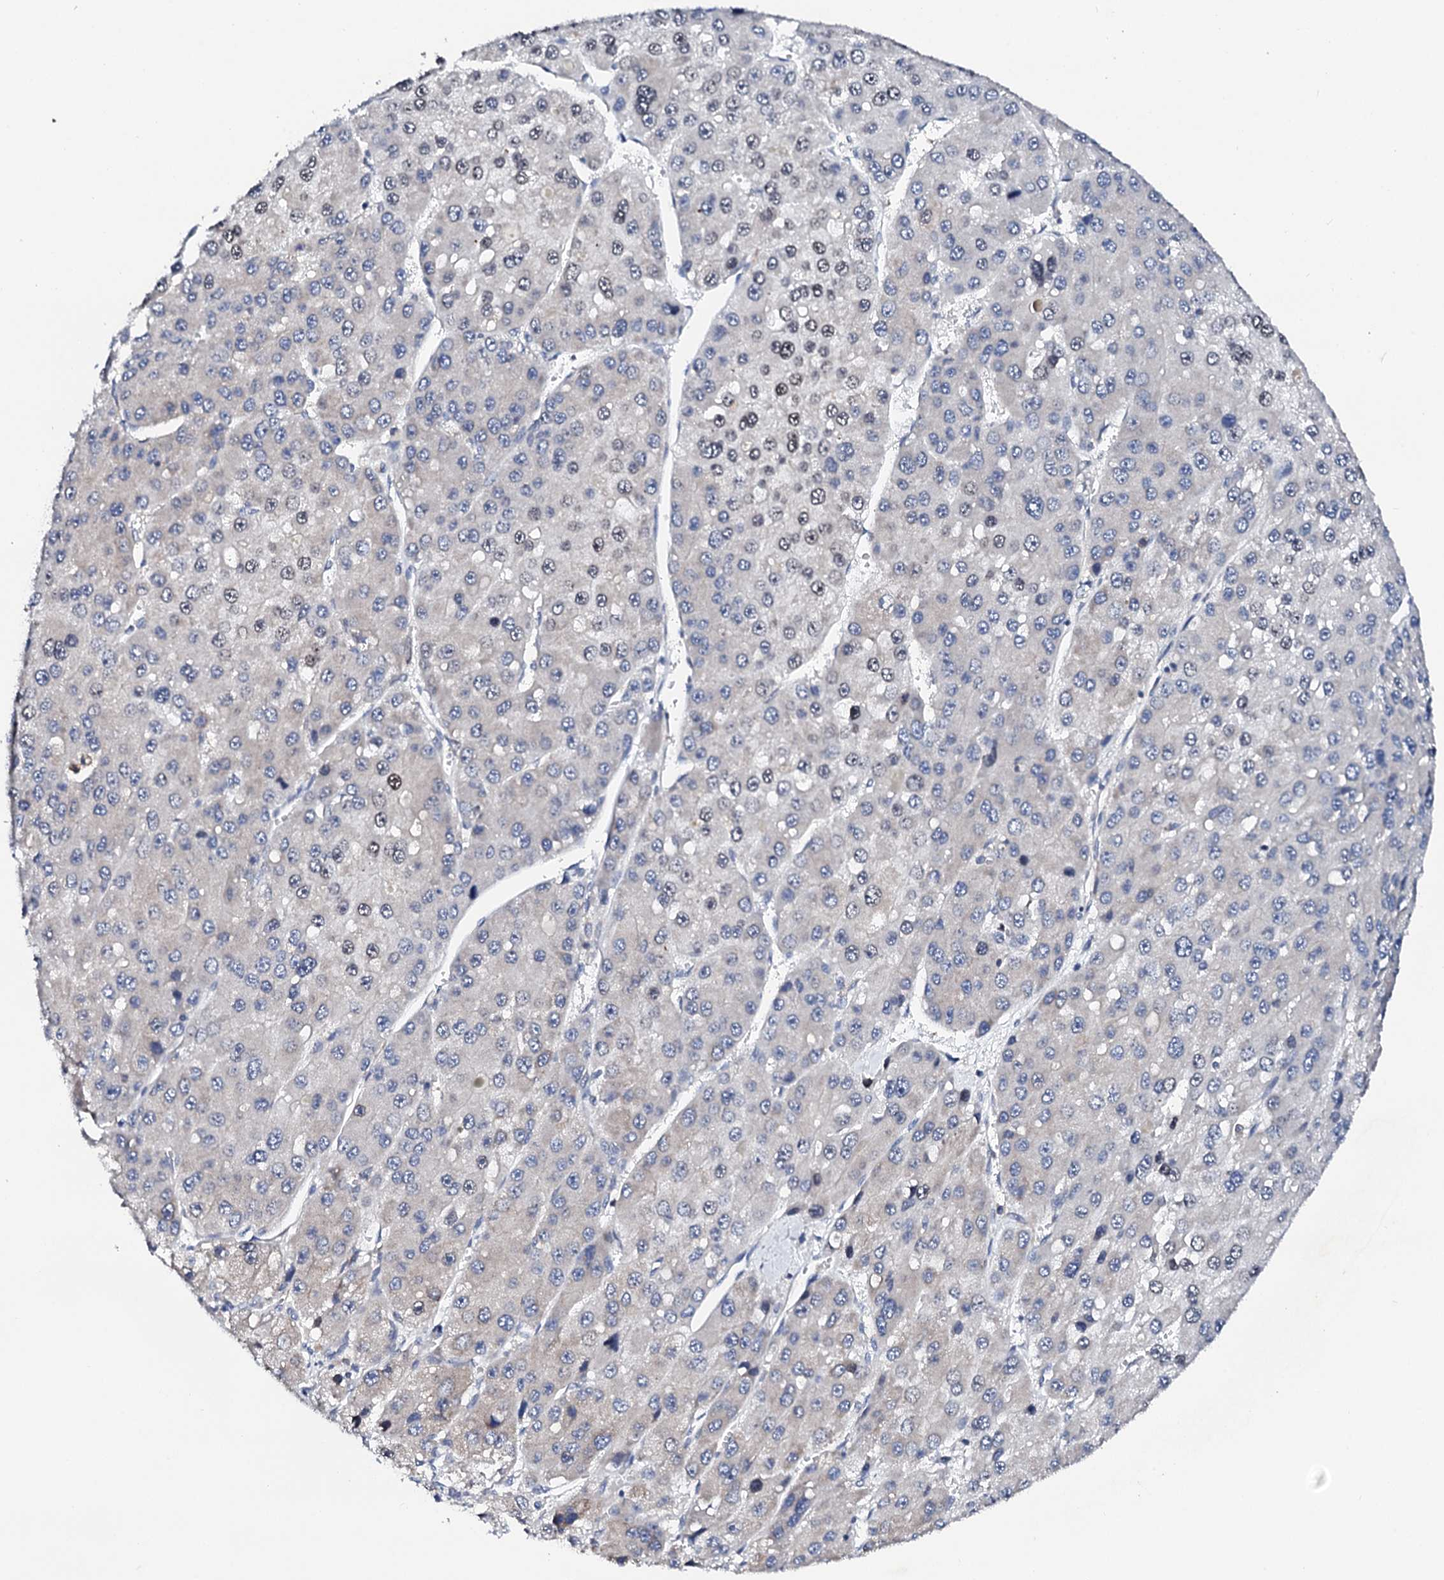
{"staining": {"intensity": "weak", "quantity": "<25%", "location": "nuclear"}, "tissue": "liver cancer", "cell_type": "Tumor cells", "image_type": "cancer", "snomed": [{"axis": "morphology", "description": "Carcinoma, Hepatocellular, NOS"}, {"axis": "topography", "description": "Liver"}], "caption": "A high-resolution micrograph shows immunohistochemistry (IHC) staining of hepatocellular carcinoma (liver), which shows no significant positivity in tumor cells. Brightfield microscopy of IHC stained with DAB (3,3'-diaminobenzidine) (brown) and hematoxylin (blue), captured at high magnification.", "gene": "NUP58", "patient": {"sex": "female", "age": 73}}